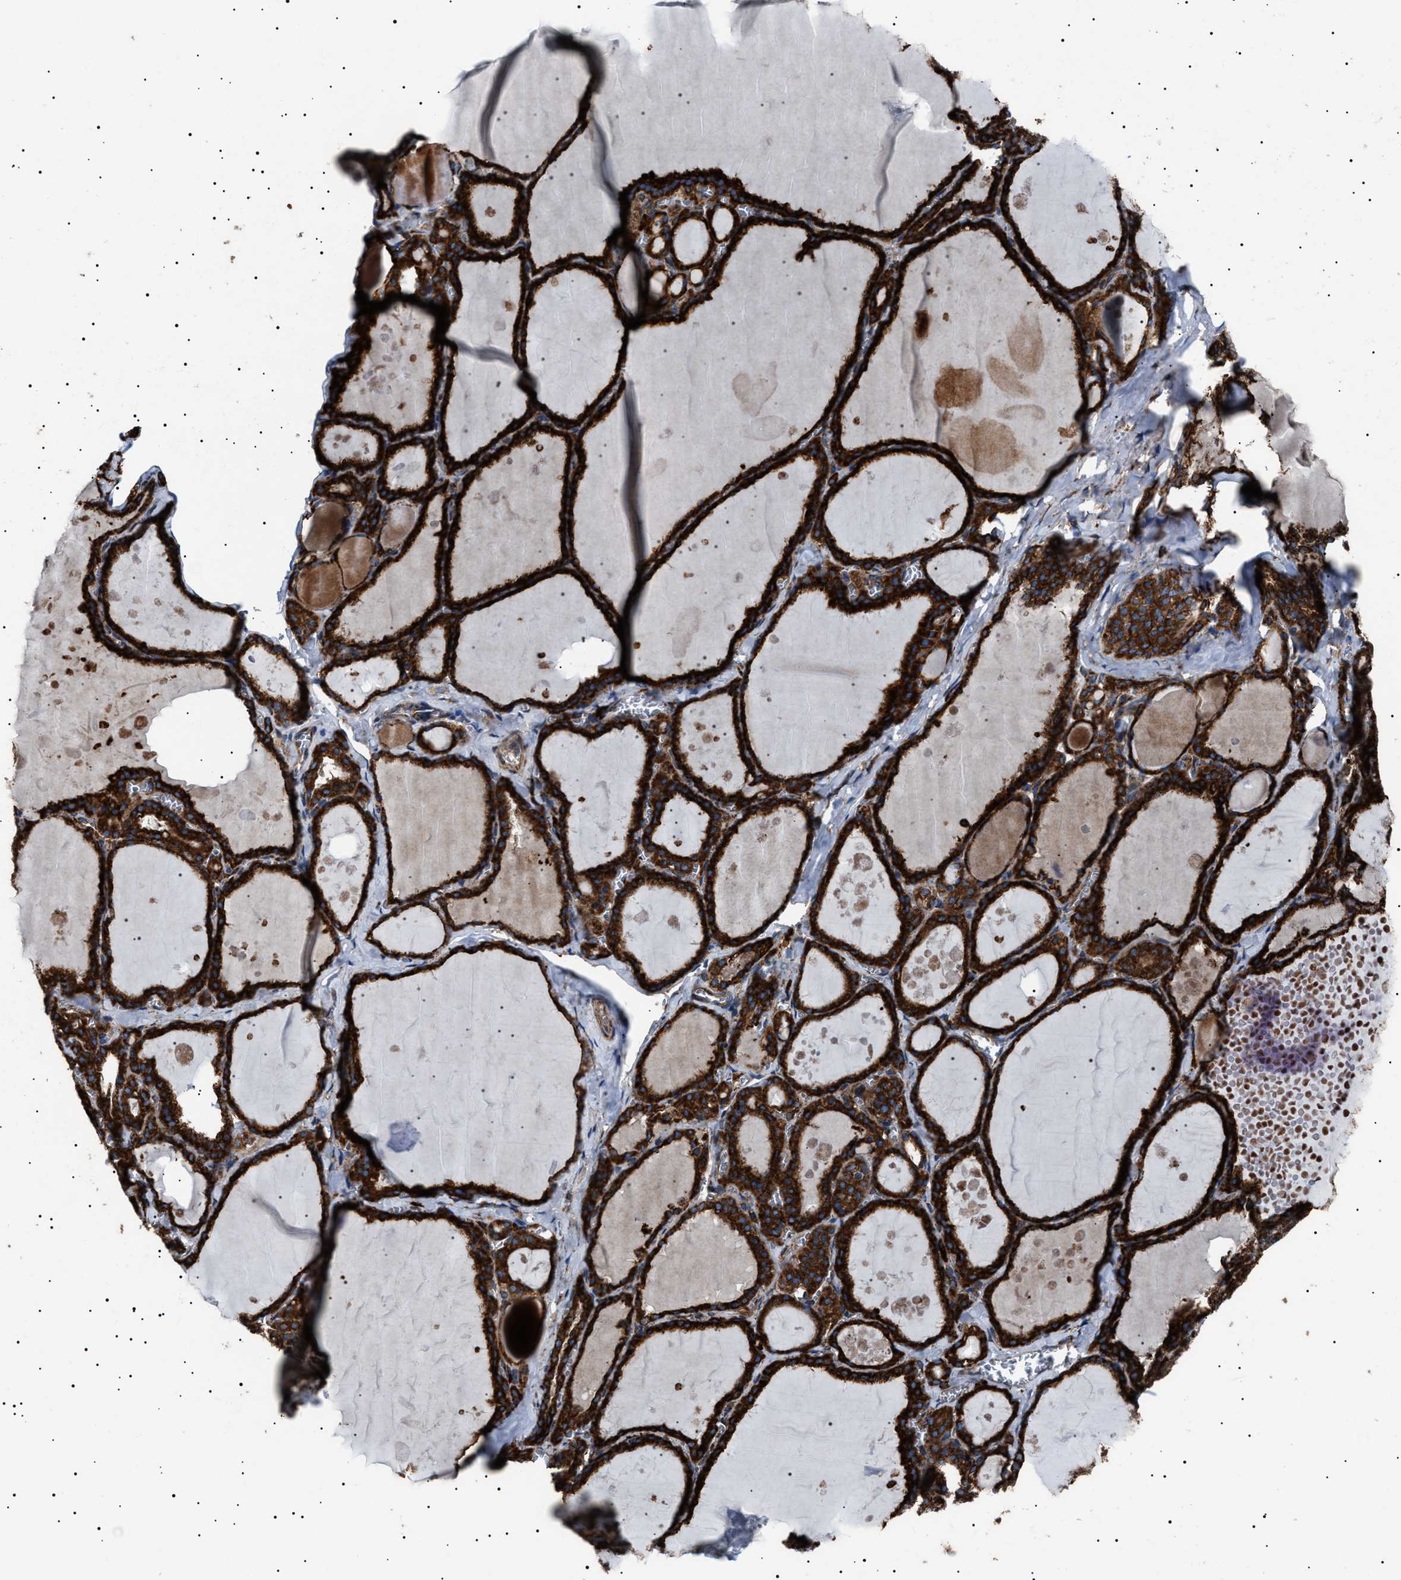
{"staining": {"intensity": "strong", "quantity": ">75%", "location": "cytoplasmic/membranous"}, "tissue": "thyroid gland", "cell_type": "Glandular cells", "image_type": "normal", "snomed": [{"axis": "morphology", "description": "Normal tissue, NOS"}, {"axis": "topography", "description": "Thyroid gland"}], "caption": "Protein expression analysis of normal thyroid gland demonstrates strong cytoplasmic/membranous positivity in approximately >75% of glandular cells.", "gene": "TOP1MT", "patient": {"sex": "male", "age": 56}}